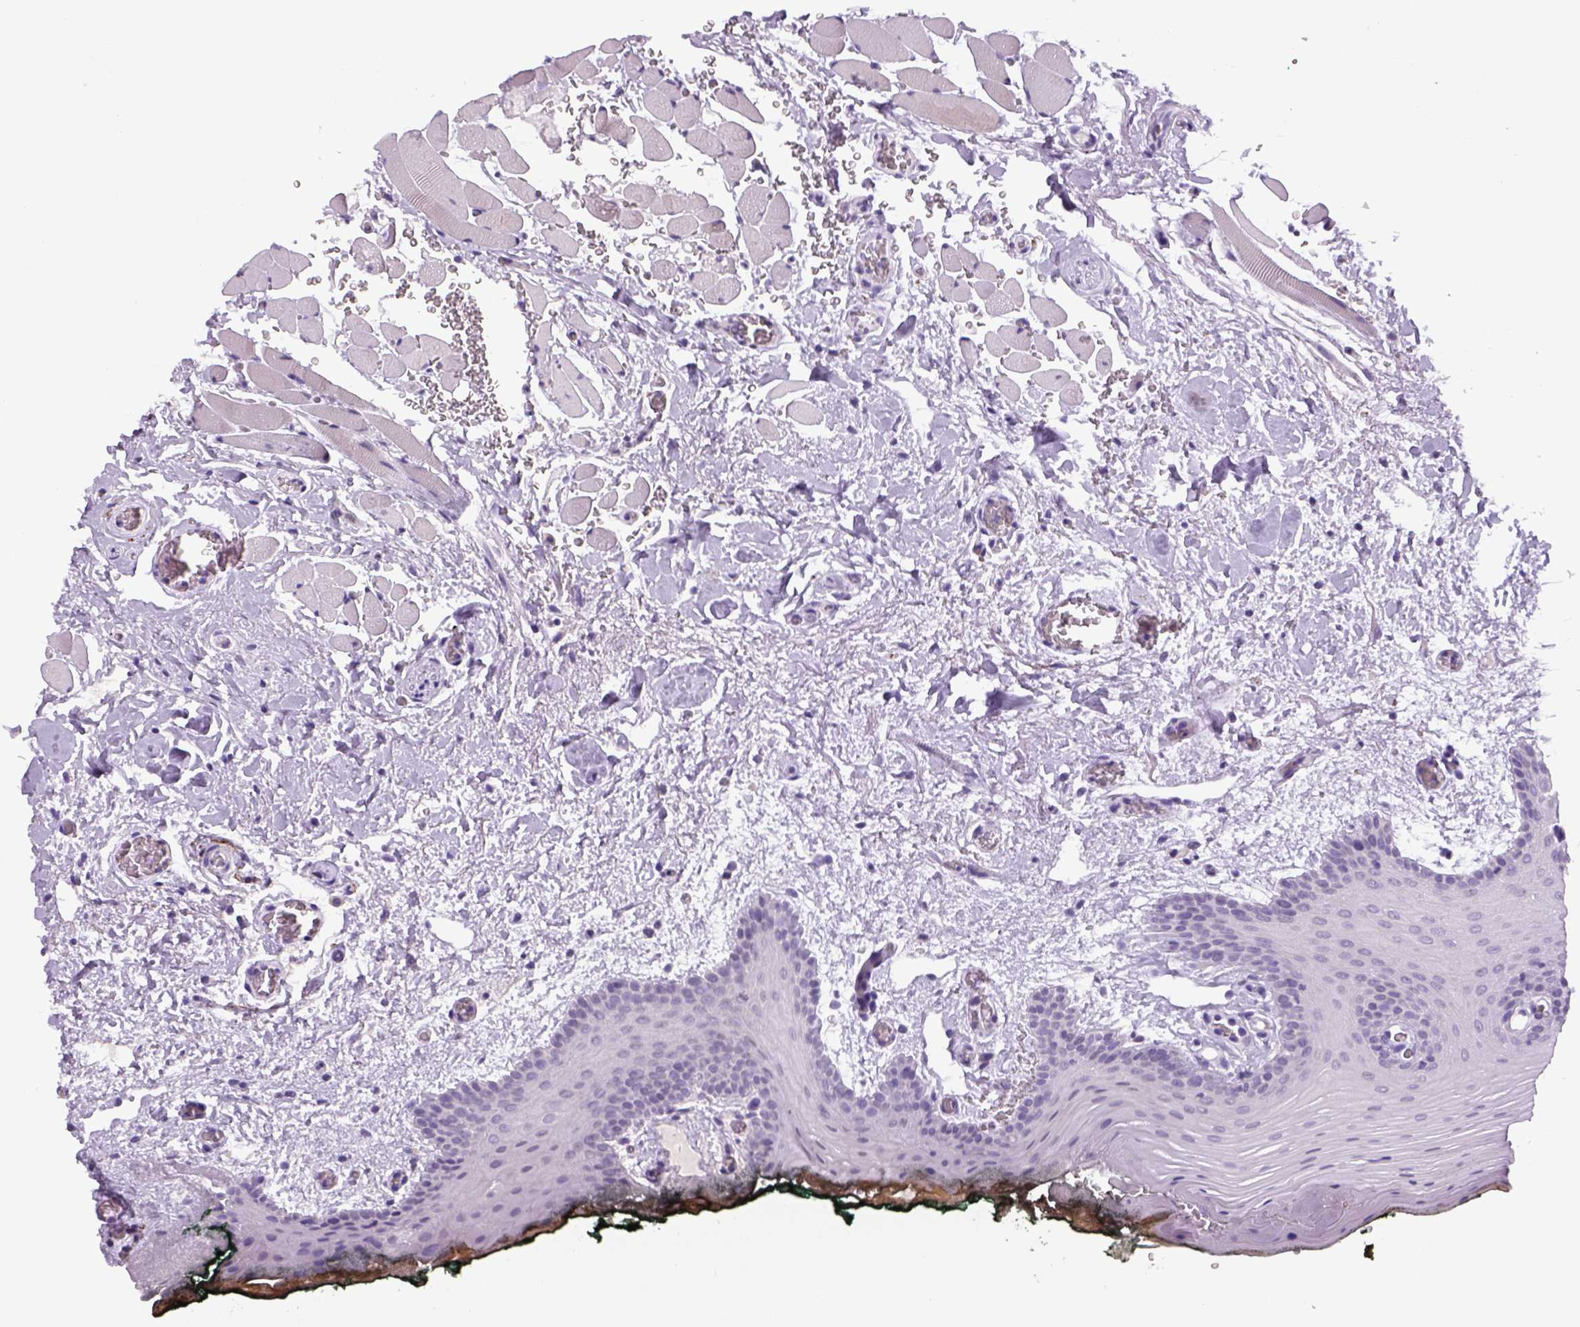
{"staining": {"intensity": "negative", "quantity": "none", "location": "none"}, "tissue": "oral mucosa", "cell_type": "Squamous epithelial cells", "image_type": "normal", "snomed": [{"axis": "morphology", "description": "Normal tissue, NOS"}, {"axis": "topography", "description": "Oral tissue"}, {"axis": "topography", "description": "Head-Neck"}], "caption": "Oral mucosa was stained to show a protein in brown. There is no significant staining in squamous epithelial cells. (DAB (3,3'-diaminobenzidine) immunohistochemistry (IHC), high magnification).", "gene": "DBH", "patient": {"sex": "male", "age": 65}}